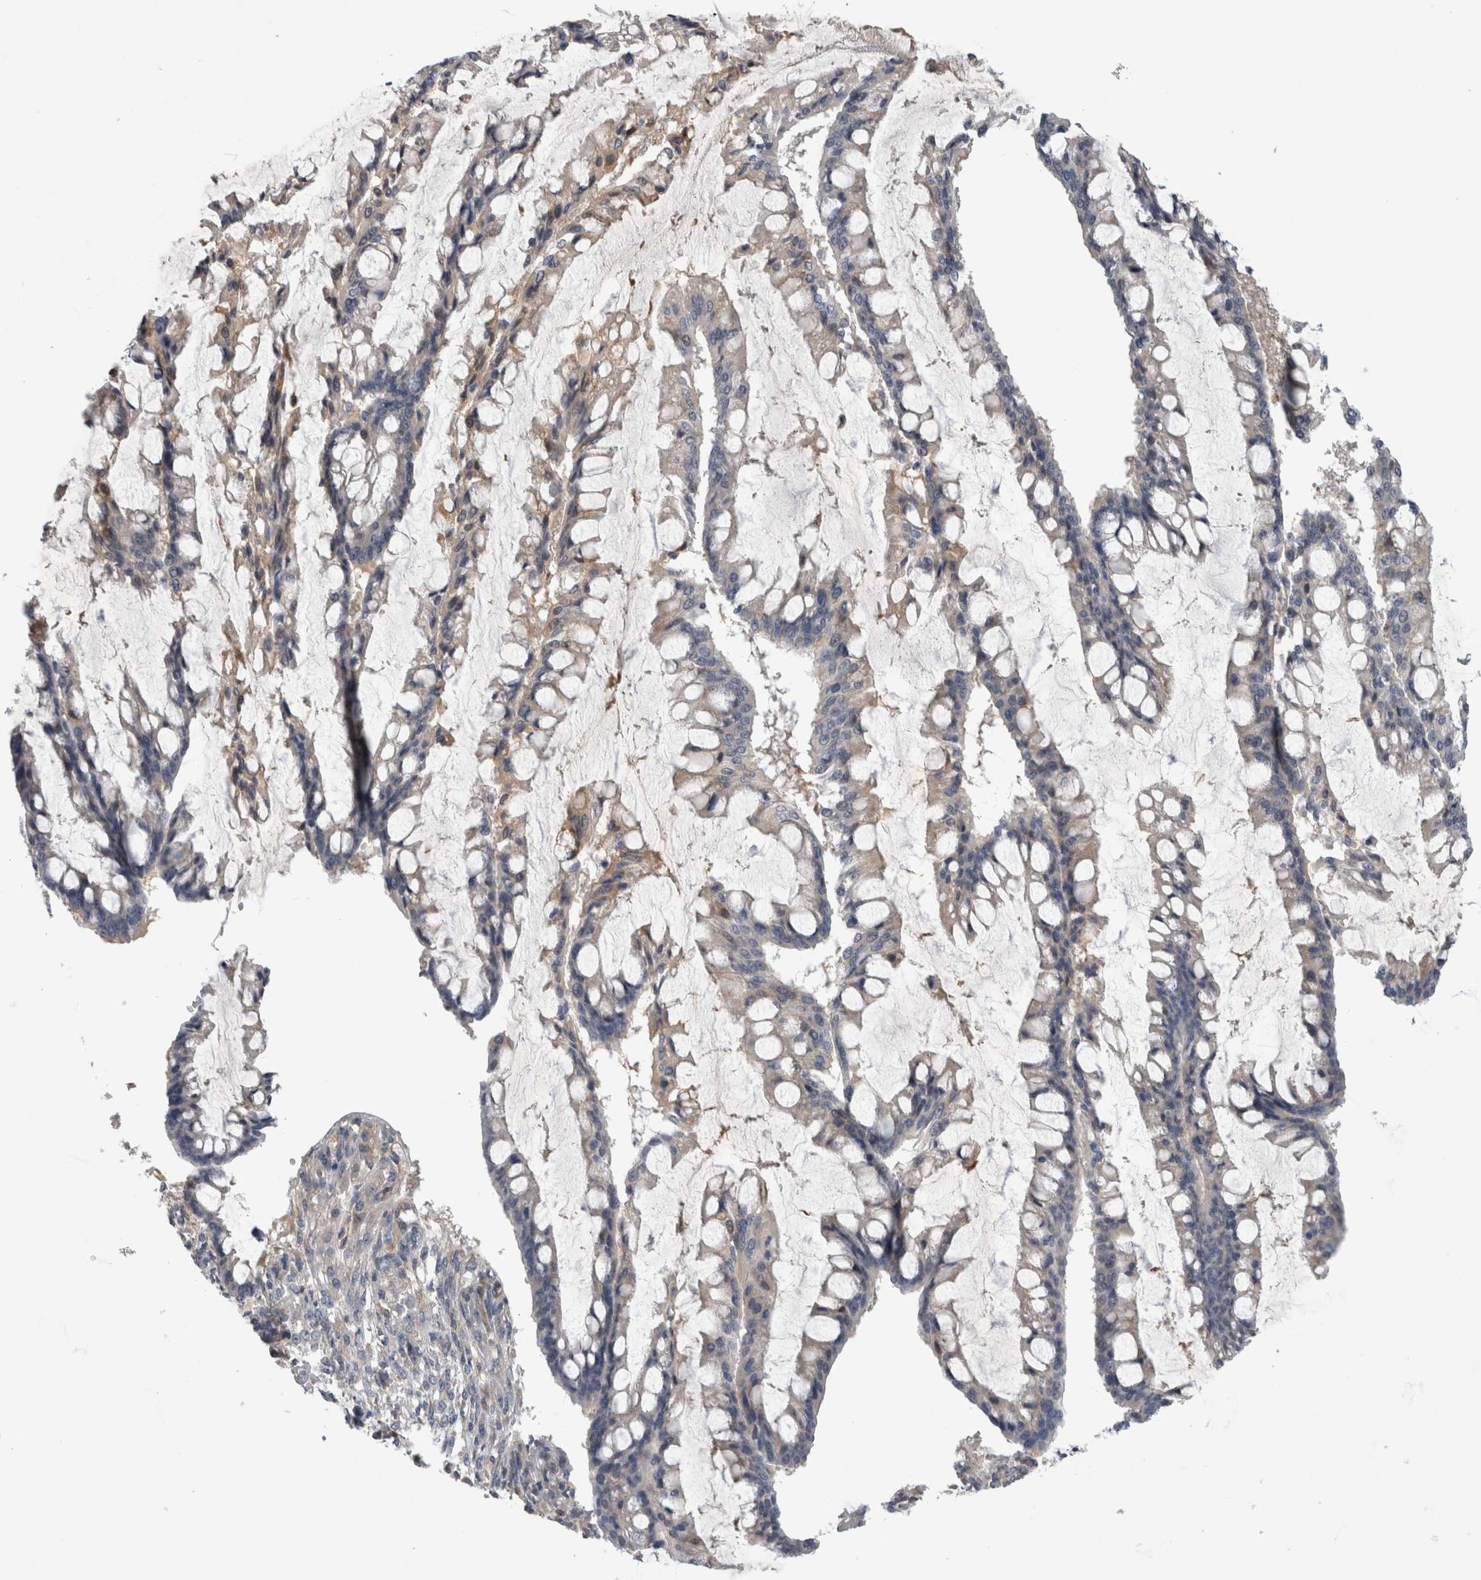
{"staining": {"intensity": "weak", "quantity": "<25%", "location": "cytoplasmic/membranous"}, "tissue": "ovarian cancer", "cell_type": "Tumor cells", "image_type": "cancer", "snomed": [{"axis": "morphology", "description": "Cystadenocarcinoma, mucinous, NOS"}, {"axis": "topography", "description": "Ovary"}], "caption": "Ovarian cancer was stained to show a protein in brown. There is no significant expression in tumor cells.", "gene": "ANKFY1", "patient": {"sex": "female", "age": 73}}